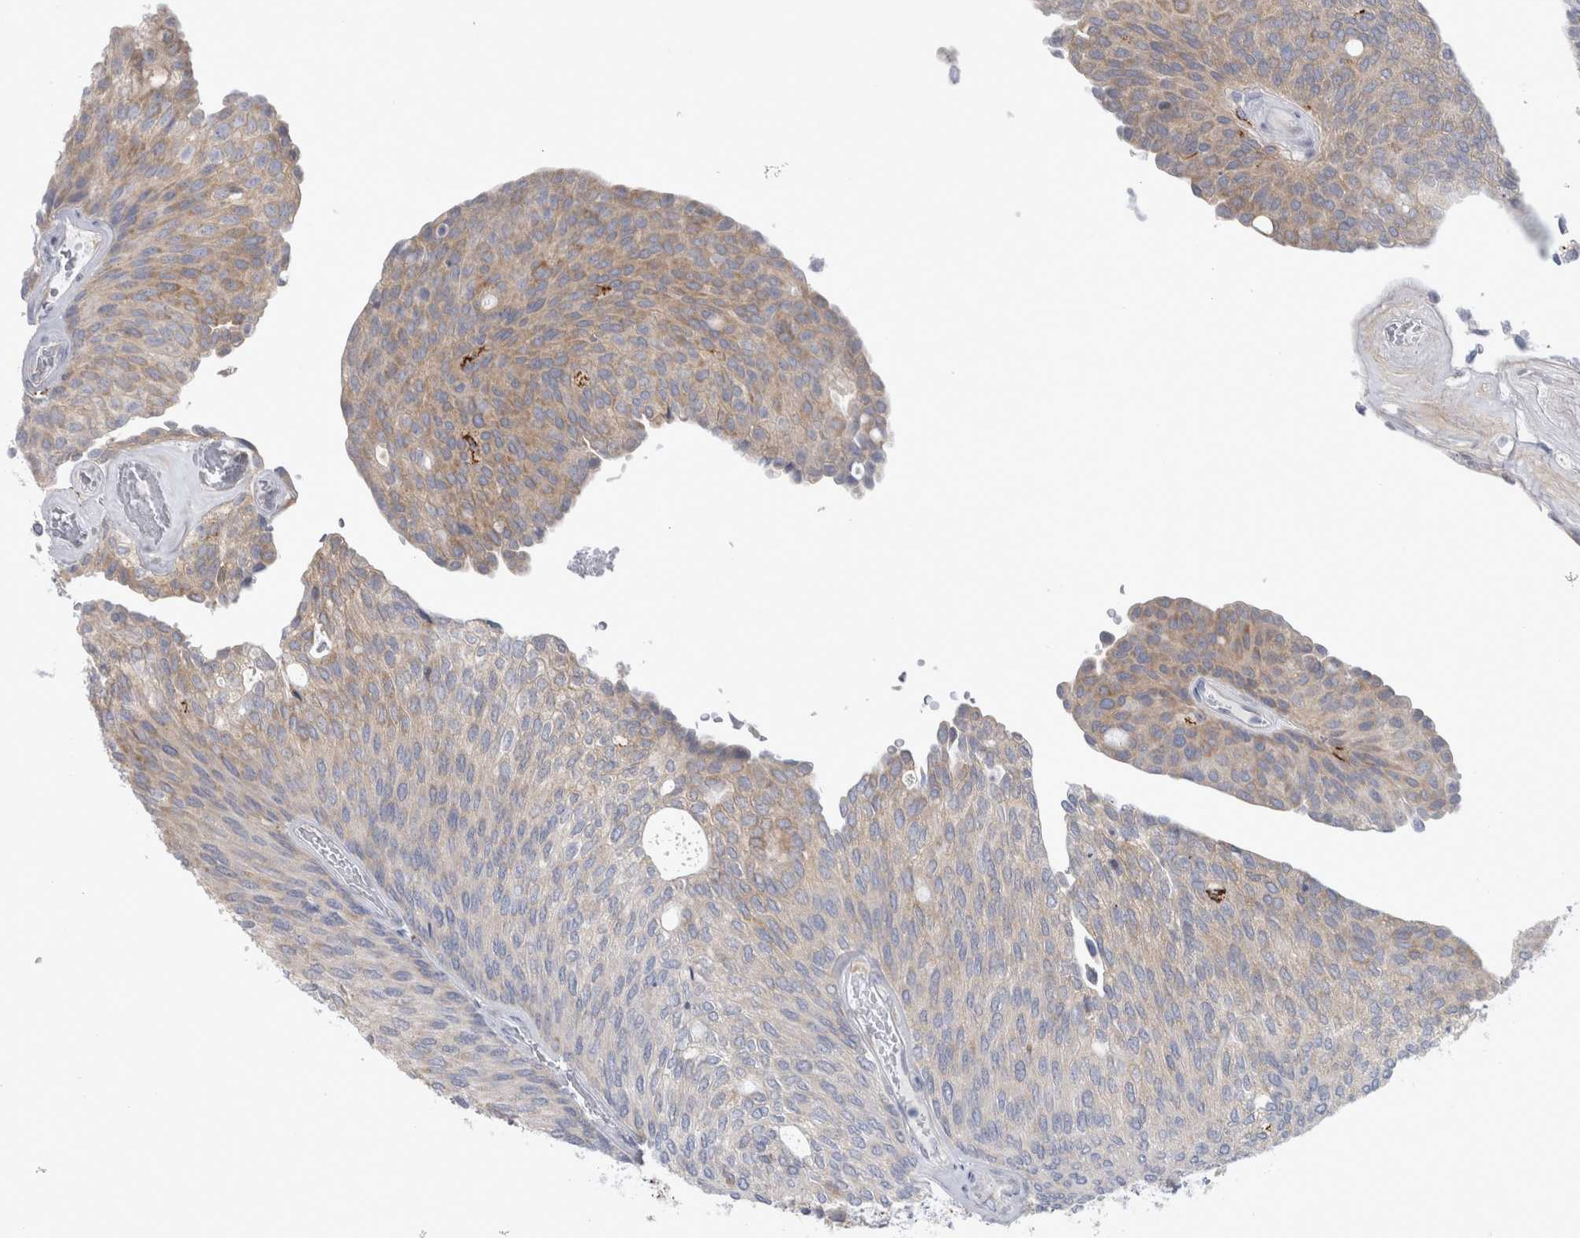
{"staining": {"intensity": "weak", "quantity": "<25%", "location": "cytoplasmic/membranous"}, "tissue": "urothelial cancer", "cell_type": "Tumor cells", "image_type": "cancer", "snomed": [{"axis": "morphology", "description": "Urothelial carcinoma, Low grade"}, {"axis": "topography", "description": "Urinary bladder"}], "caption": "Tumor cells are negative for brown protein staining in urothelial carcinoma (low-grade).", "gene": "GATM", "patient": {"sex": "female", "age": 79}}